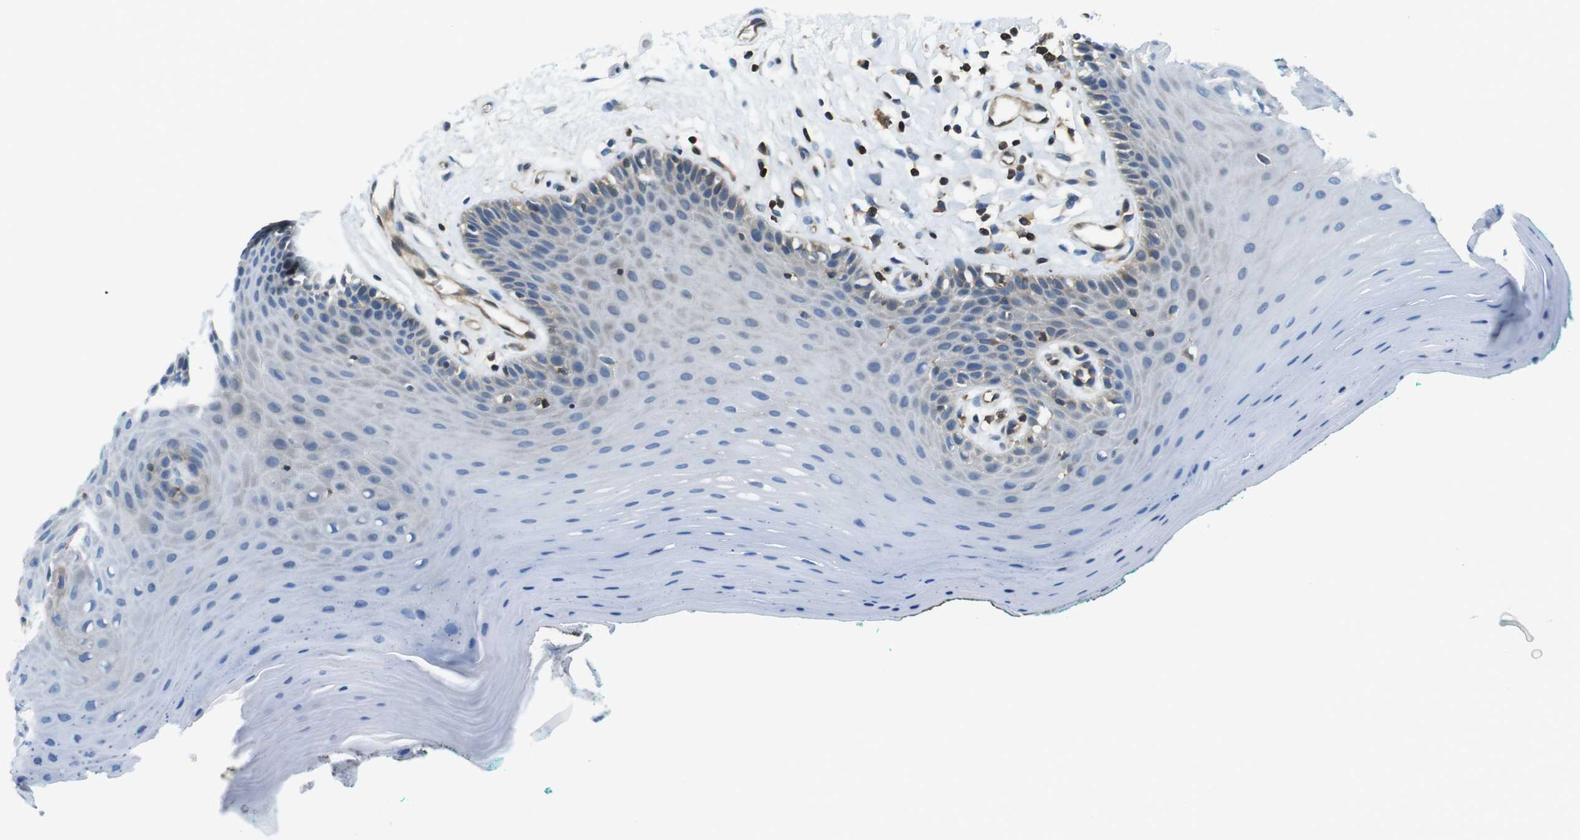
{"staining": {"intensity": "weak", "quantity": "<25%", "location": "cytoplasmic/membranous"}, "tissue": "oral mucosa", "cell_type": "Squamous epithelial cells", "image_type": "normal", "snomed": [{"axis": "morphology", "description": "Normal tissue, NOS"}, {"axis": "topography", "description": "Skeletal muscle"}, {"axis": "topography", "description": "Oral tissue"}], "caption": "This micrograph is of benign oral mucosa stained with immunohistochemistry (IHC) to label a protein in brown with the nuclei are counter-stained blue. There is no positivity in squamous epithelial cells.", "gene": "TES", "patient": {"sex": "male", "age": 58}}